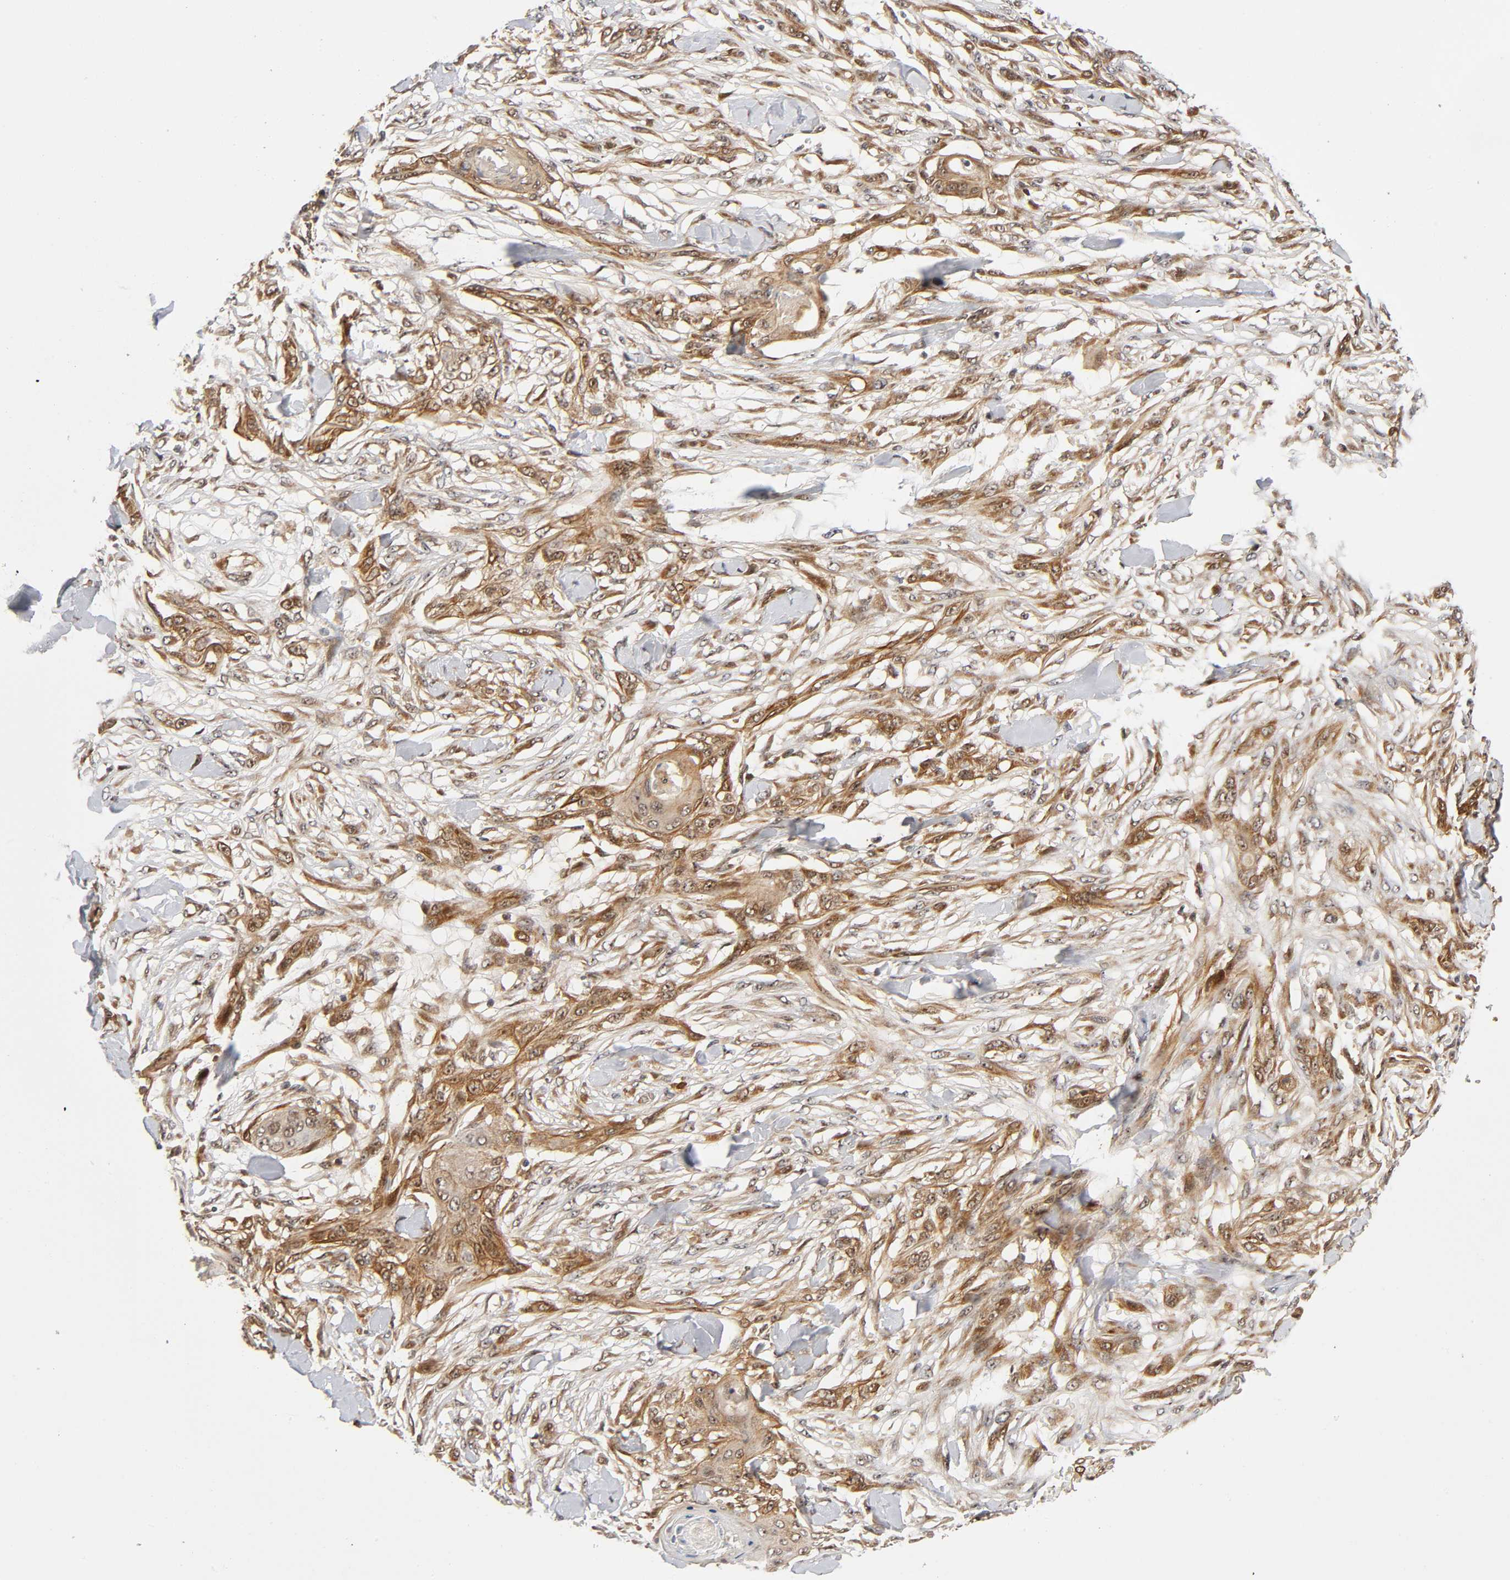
{"staining": {"intensity": "moderate", "quantity": ">75%", "location": "cytoplasmic/membranous"}, "tissue": "skin cancer", "cell_type": "Tumor cells", "image_type": "cancer", "snomed": [{"axis": "morphology", "description": "Normal tissue, NOS"}, {"axis": "morphology", "description": "Squamous cell carcinoma, NOS"}, {"axis": "topography", "description": "Skin"}], "caption": "Human skin cancer (squamous cell carcinoma) stained for a protein (brown) displays moderate cytoplasmic/membranous positive staining in about >75% of tumor cells.", "gene": "IQCJ-SCHIP1", "patient": {"sex": "female", "age": 59}}